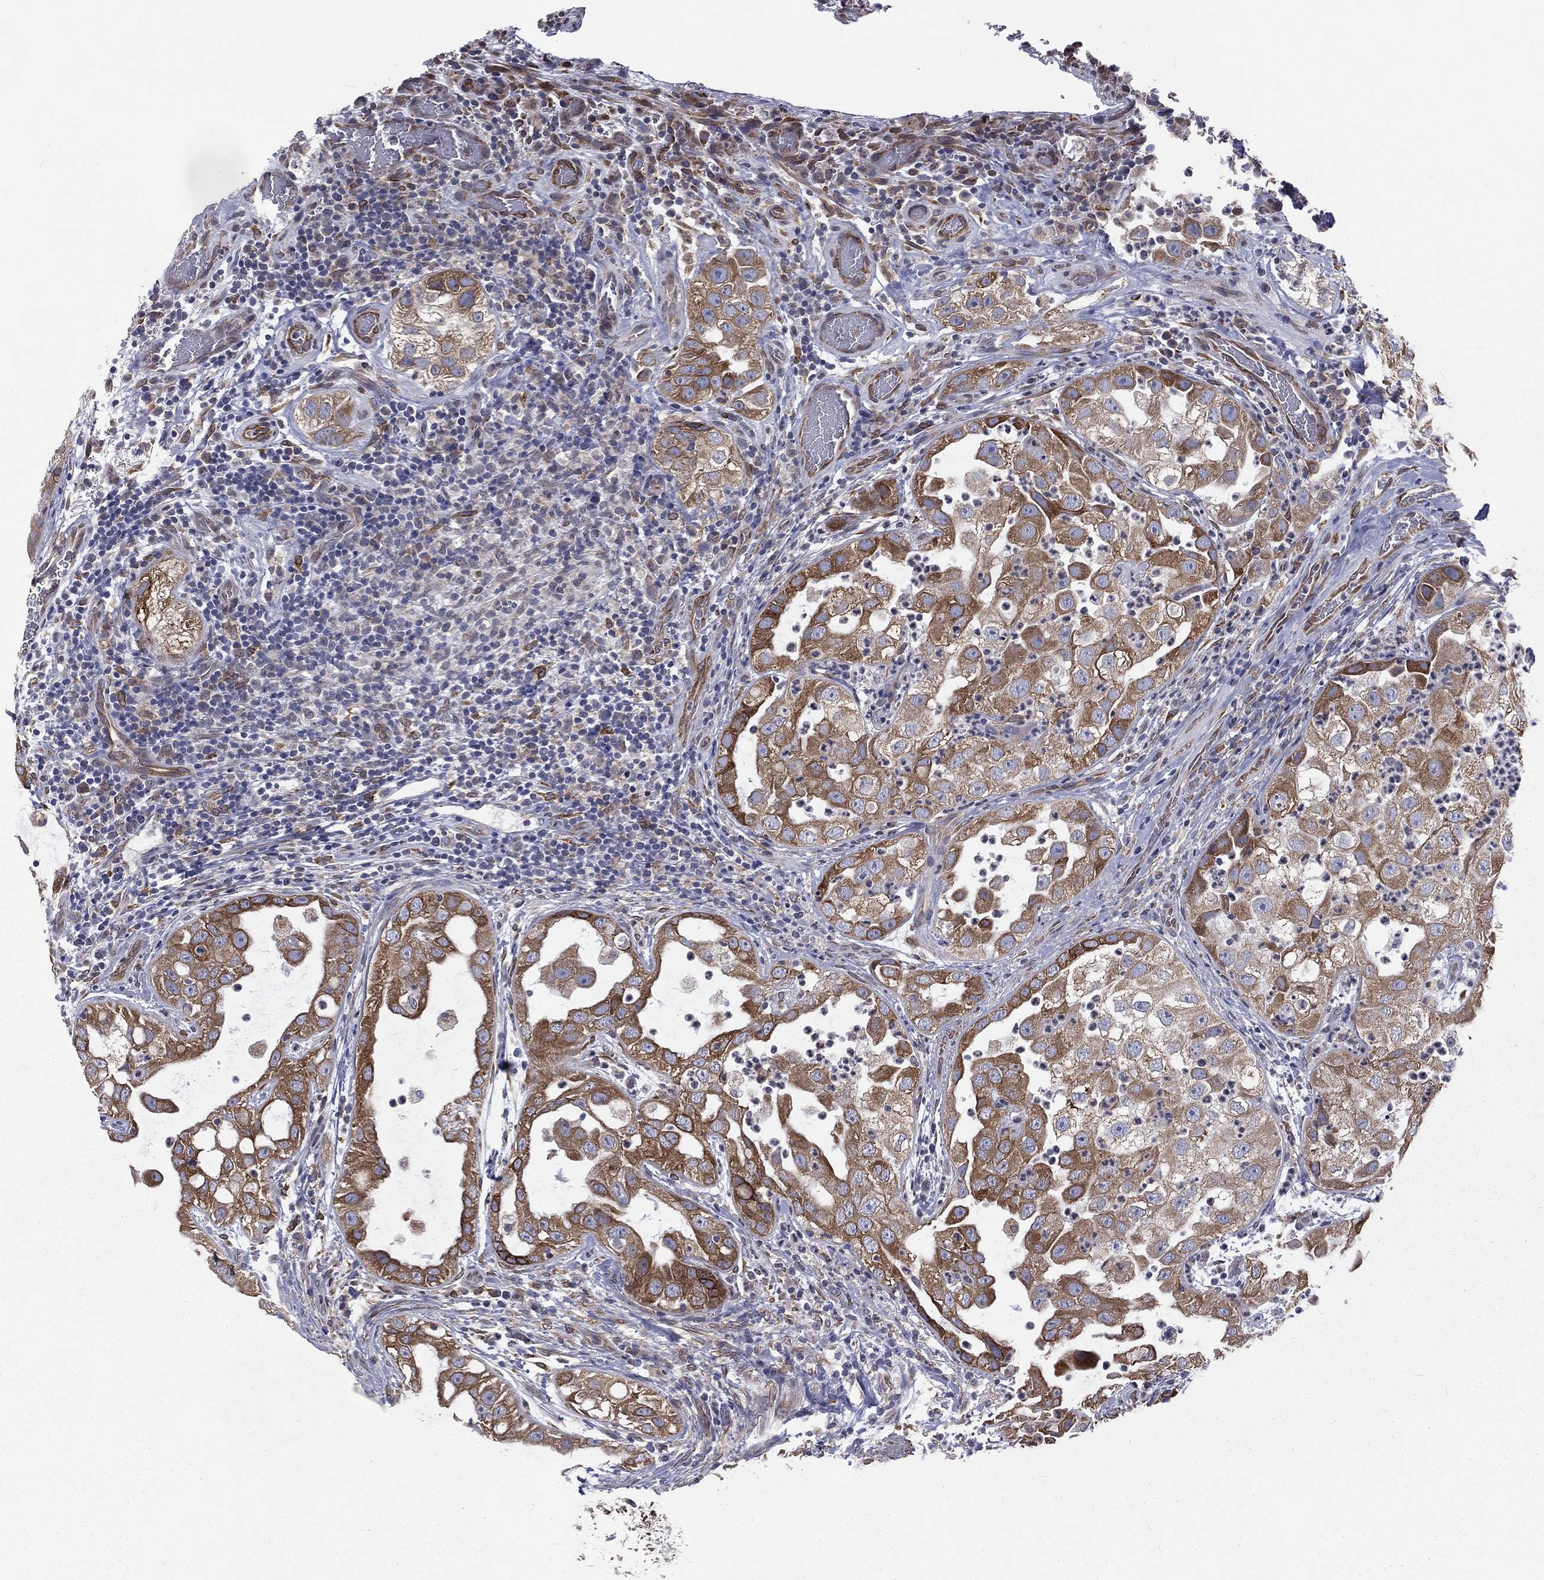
{"staining": {"intensity": "strong", "quantity": "25%-75%", "location": "cytoplasmic/membranous"}, "tissue": "urothelial cancer", "cell_type": "Tumor cells", "image_type": "cancer", "snomed": [{"axis": "morphology", "description": "Urothelial carcinoma, High grade"}, {"axis": "topography", "description": "Urinary bladder"}], "caption": "Immunohistochemical staining of high-grade urothelial carcinoma demonstrates strong cytoplasmic/membranous protein expression in approximately 25%-75% of tumor cells. (Stains: DAB in brown, nuclei in blue, Microscopy: brightfield microscopy at high magnification).", "gene": "PGRMC1", "patient": {"sex": "female", "age": 41}}